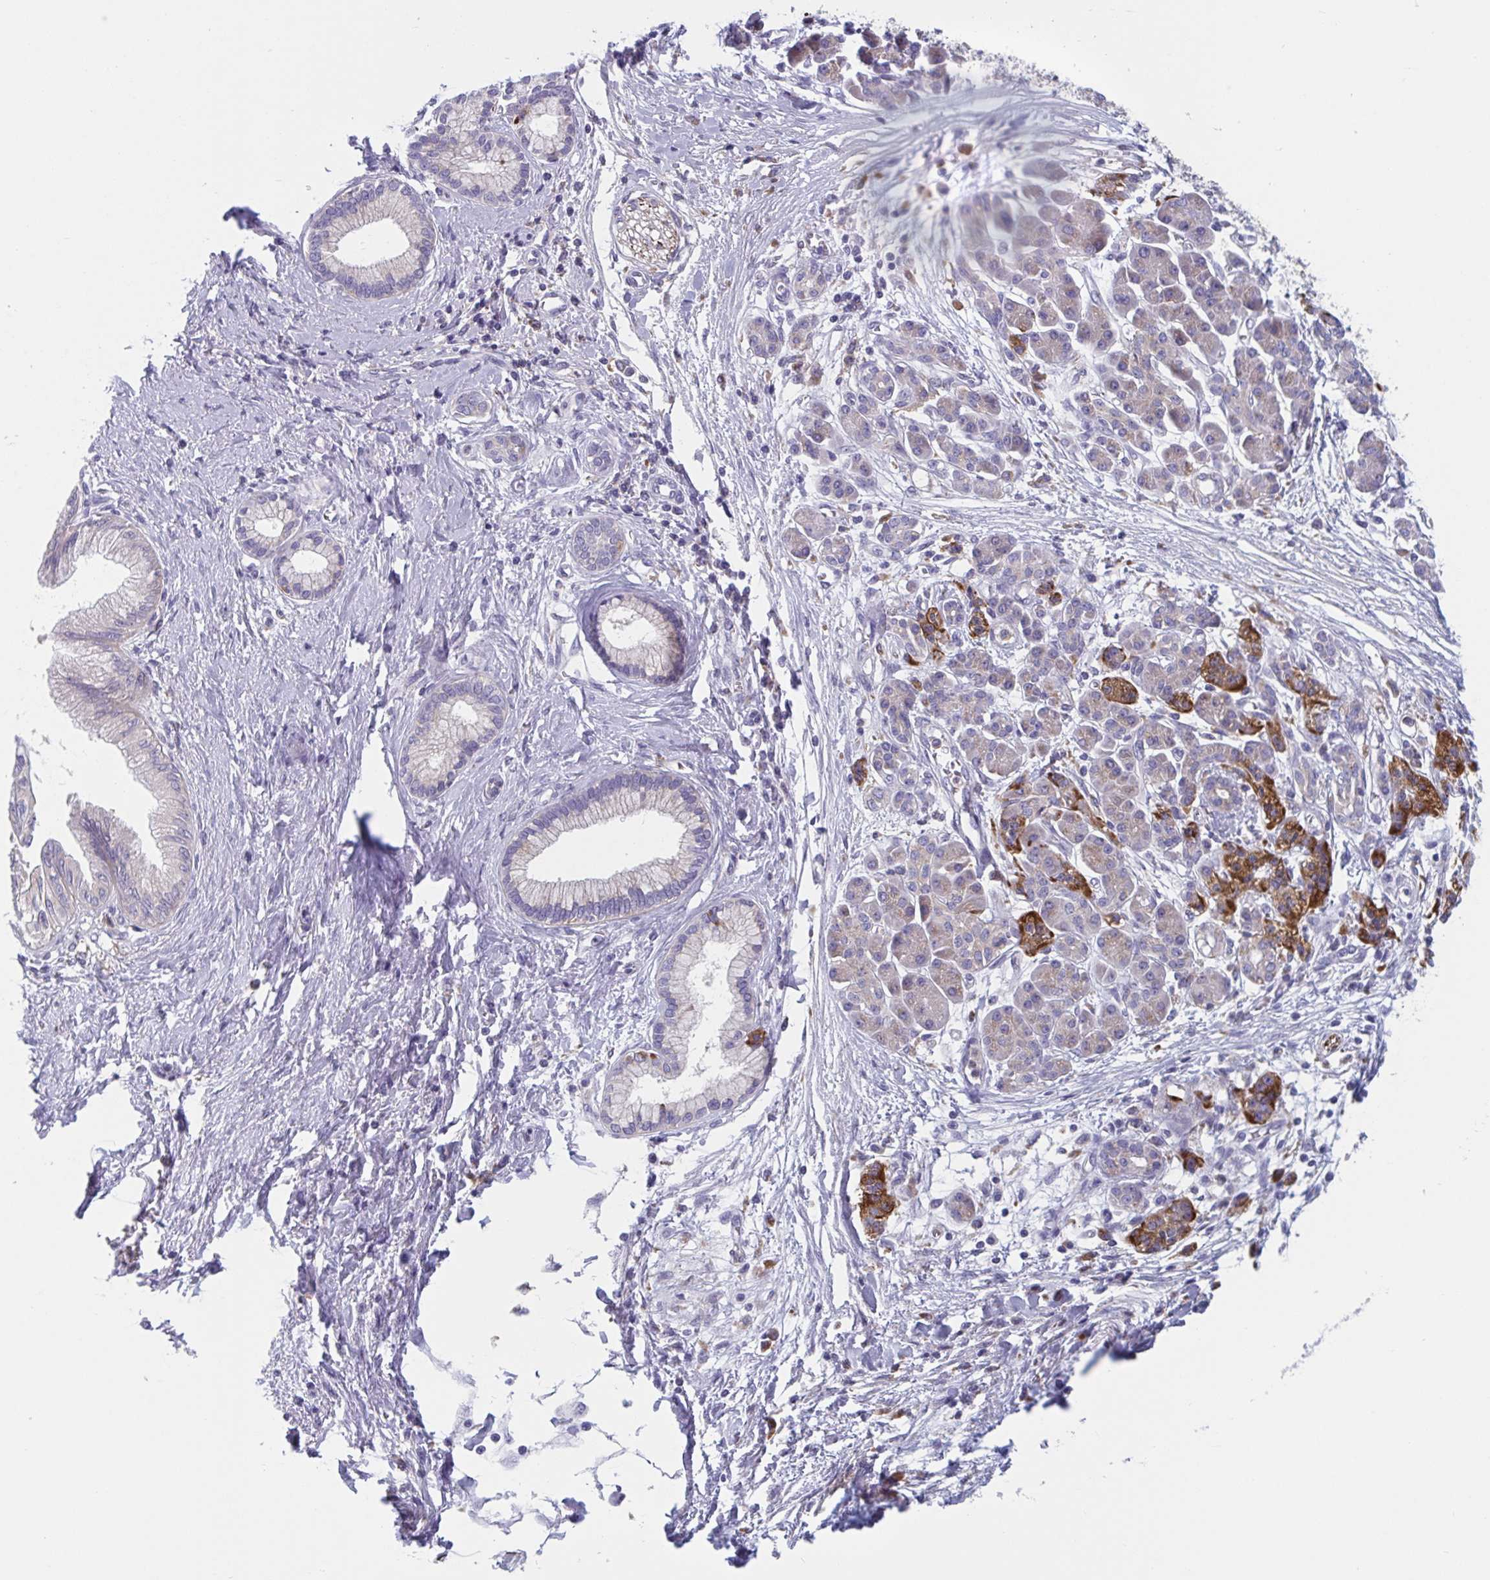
{"staining": {"intensity": "negative", "quantity": "none", "location": "none"}, "tissue": "pancreatic cancer", "cell_type": "Tumor cells", "image_type": "cancer", "snomed": [{"axis": "morphology", "description": "Adenocarcinoma, NOS"}, {"axis": "topography", "description": "Pancreas"}], "caption": "The photomicrograph exhibits no significant staining in tumor cells of adenocarcinoma (pancreatic). The staining was performed using DAB to visualize the protein expression in brown, while the nuclei were stained in blue with hematoxylin (Magnification: 20x).", "gene": "NIPSNAP1", "patient": {"sex": "female", "age": 77}}